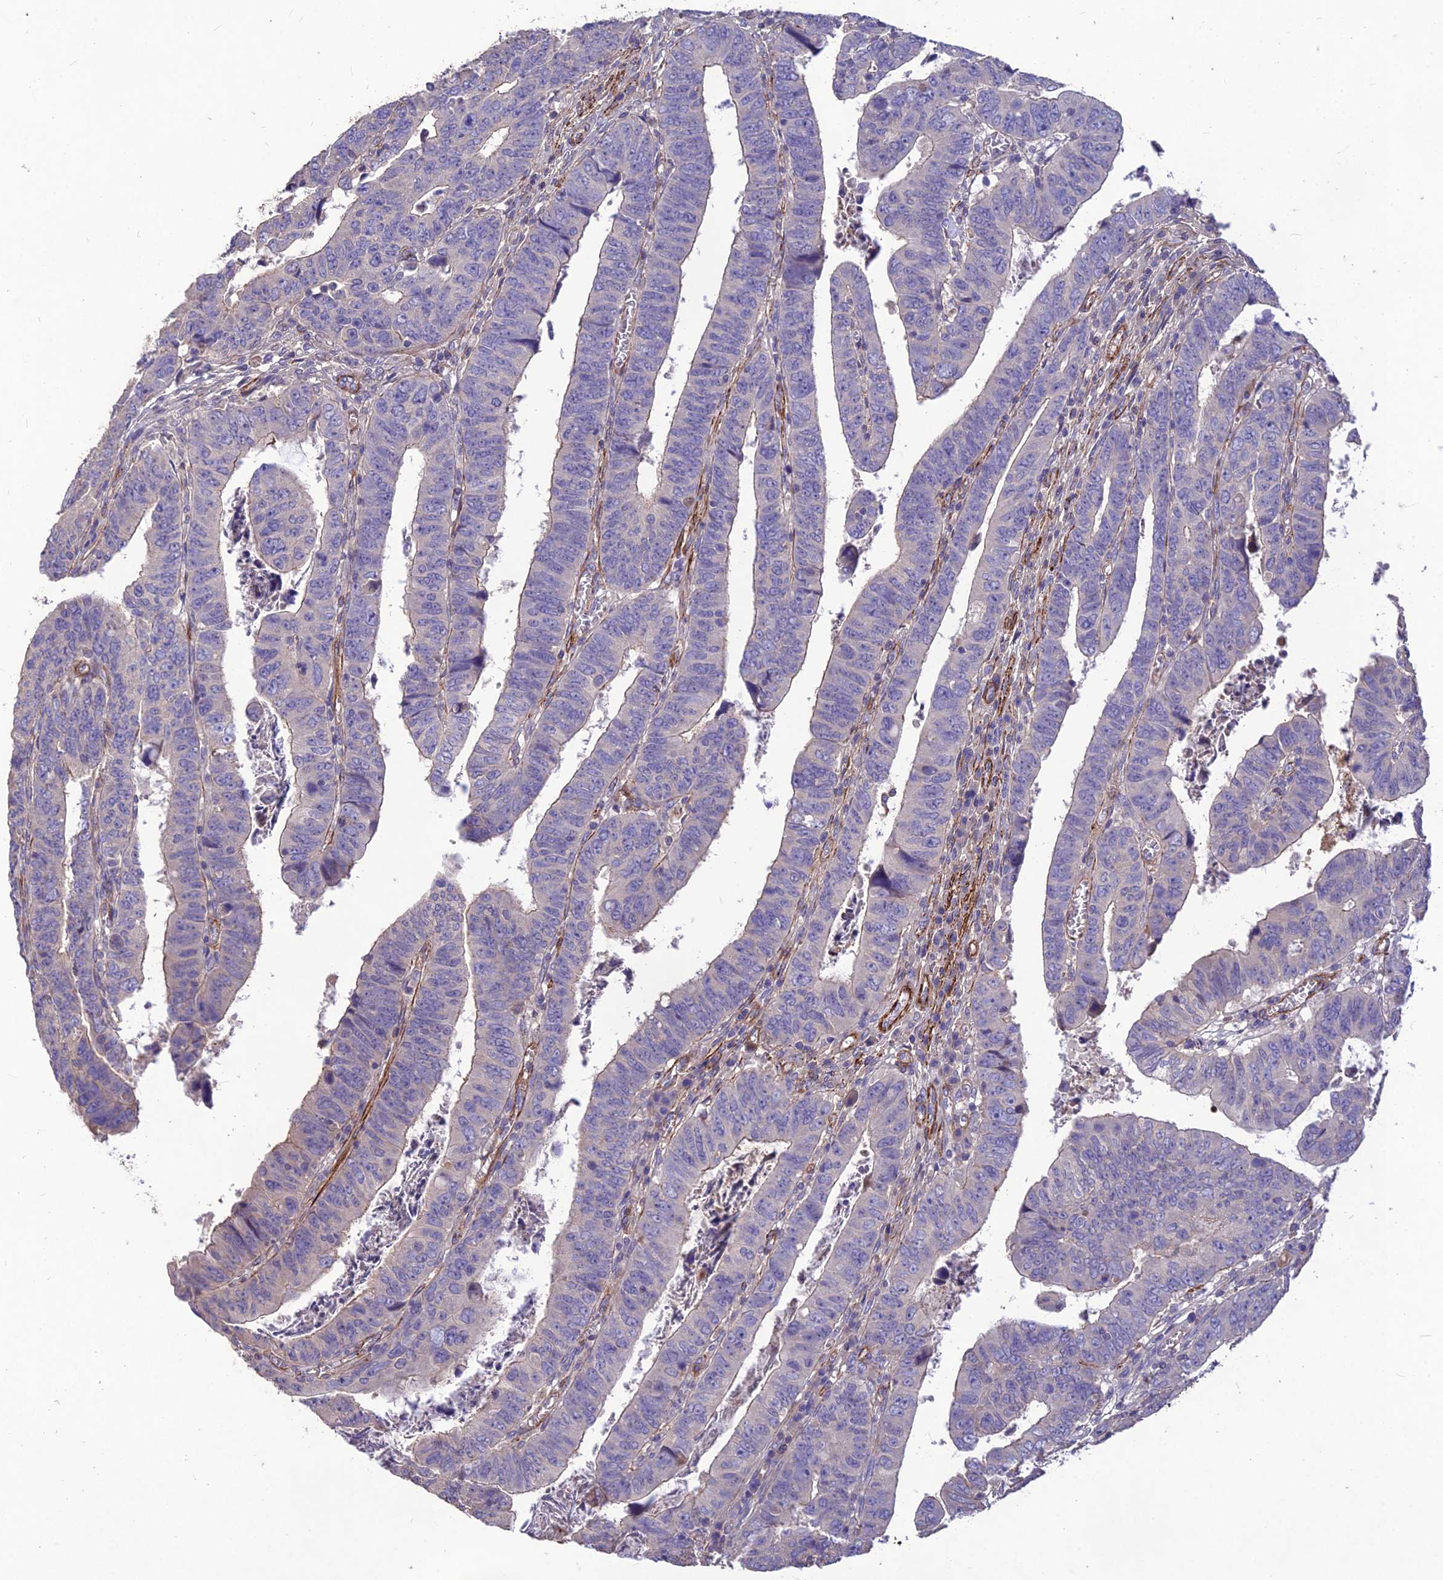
{"staining": {"intensity": "negative", "quantity": "none", "location": "none"}, "tissue": "colorectal cancer", "cell_type": "Tumor cells", "image_type": "cancer", "snomed": [{"axis": "morphology", "description": "Normal tissue, NOS"}, {"axis": "morphology", "description": "Adenocarcinoma, NOS"}, {"axis": "topography", "description": "Rectum"}], "caption": "This photomicrograph is of colorectal cancer (adenocarcinoma) stained with immunohistochemistry to label a protein in brown with the nuclei are counter-stained blue. There is no positivity in tumor cells.", "gene": "CLUH", "patient": {"sex": "female", "age": 65}}